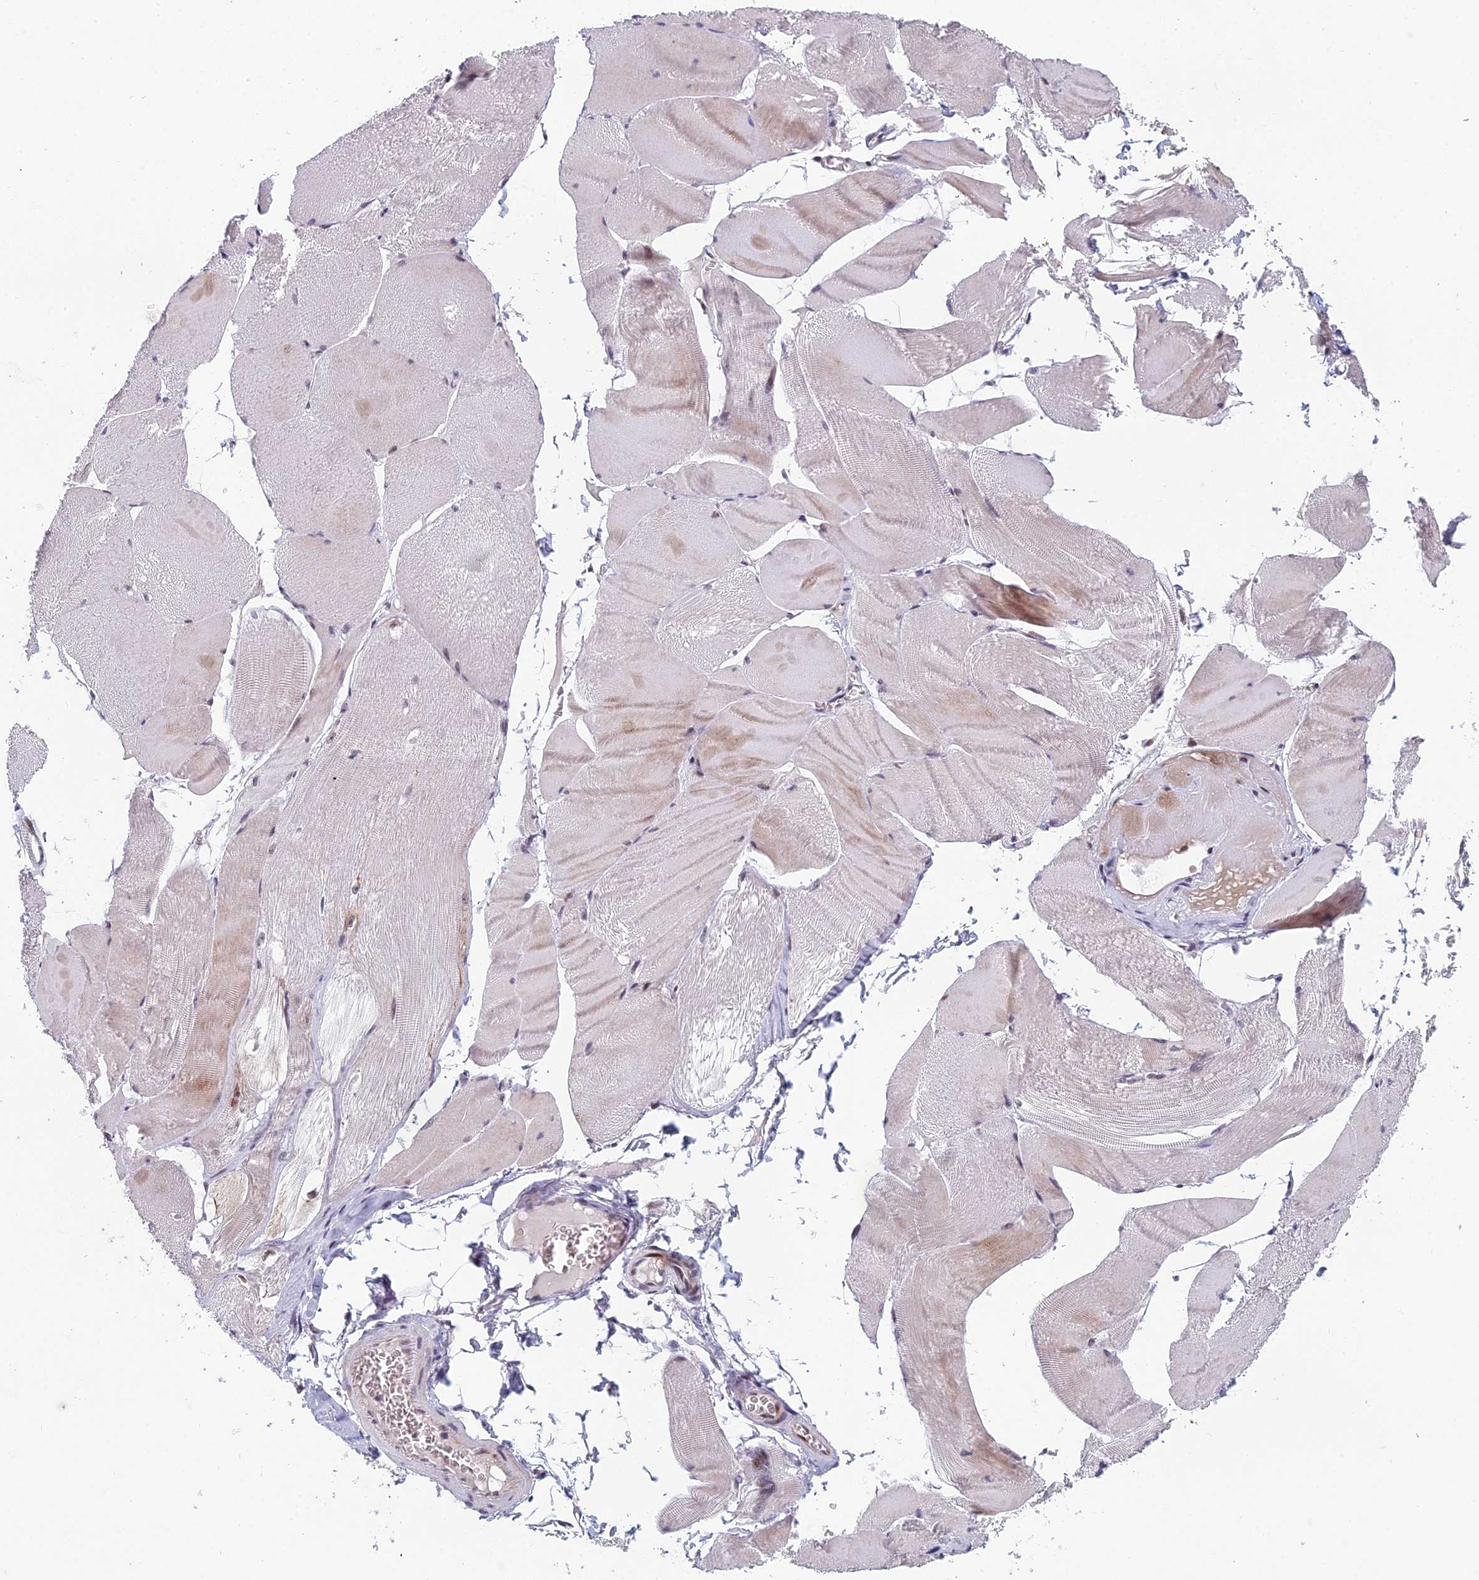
{"staining": {"intensity": "weak", "quantity": "25%-75%", "location": "cytoplasmic/membranous,nuclear"}, "tissue": "skeletal muscle", "cell_type": "Myocytes", "image_type": "normal", "snomed": [{"axis": "morphology", "description": "Normal tissue, NOS"}, {"axis": "morphology", "description": "Basal cell carcinoma"}, {"axis": "topography", "description": "Skeletal muscle"}], "caption": "Benign skeletal muscle was stained to show a protein in brown. There is low levels of weak cytoplasmic/membranous,nuclear staining in about 25%-75% of myocytes.", "gene": "RGS17", "patient": {"sex": "female", "age": 64}}